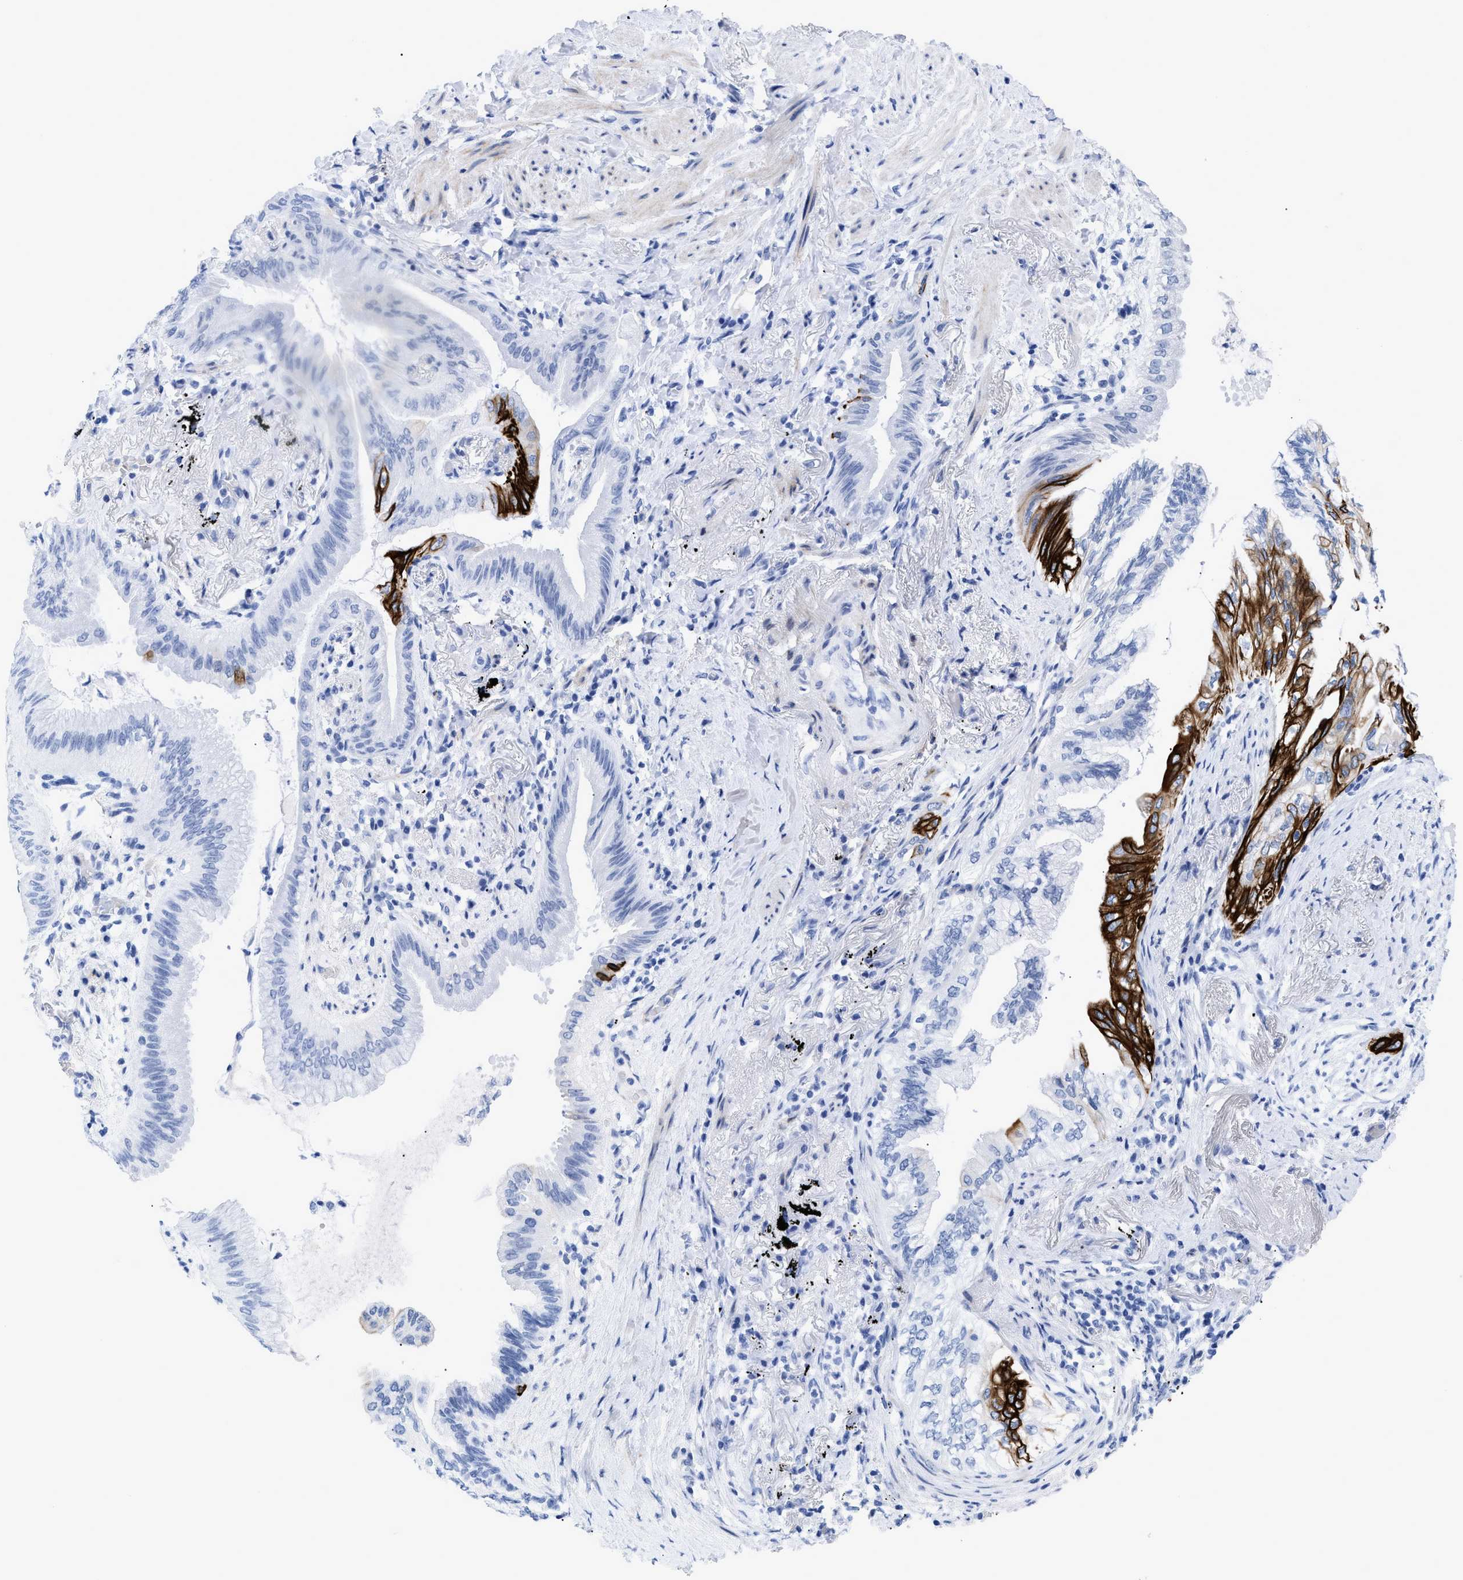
{"staining": {"intensity": "strong", "quantity": "<25%", "location": "cytoplasmic/membranous"}, "tissue": "lung cancer", "cell_type": "Tumor cells", "image_type": "cancer", "snomed": [{"axis": "morphology", "description": "Normal tissue, NOS"}, {"axis": "morphology", "description": "Adenocarcinoma, NOS"}, {"axis": "topography", "description": "Bronchus"}, {"axis": "topography", "description": "Lung"}], "caption": "Immunohistochemistry of human lung adenocarcinoma shows medium levels of strong cytoplasmic/membranous staining in about <25% of tumor cells.", "gene": "DUSP26", "patient": {"sex": "female", "age": 70}}